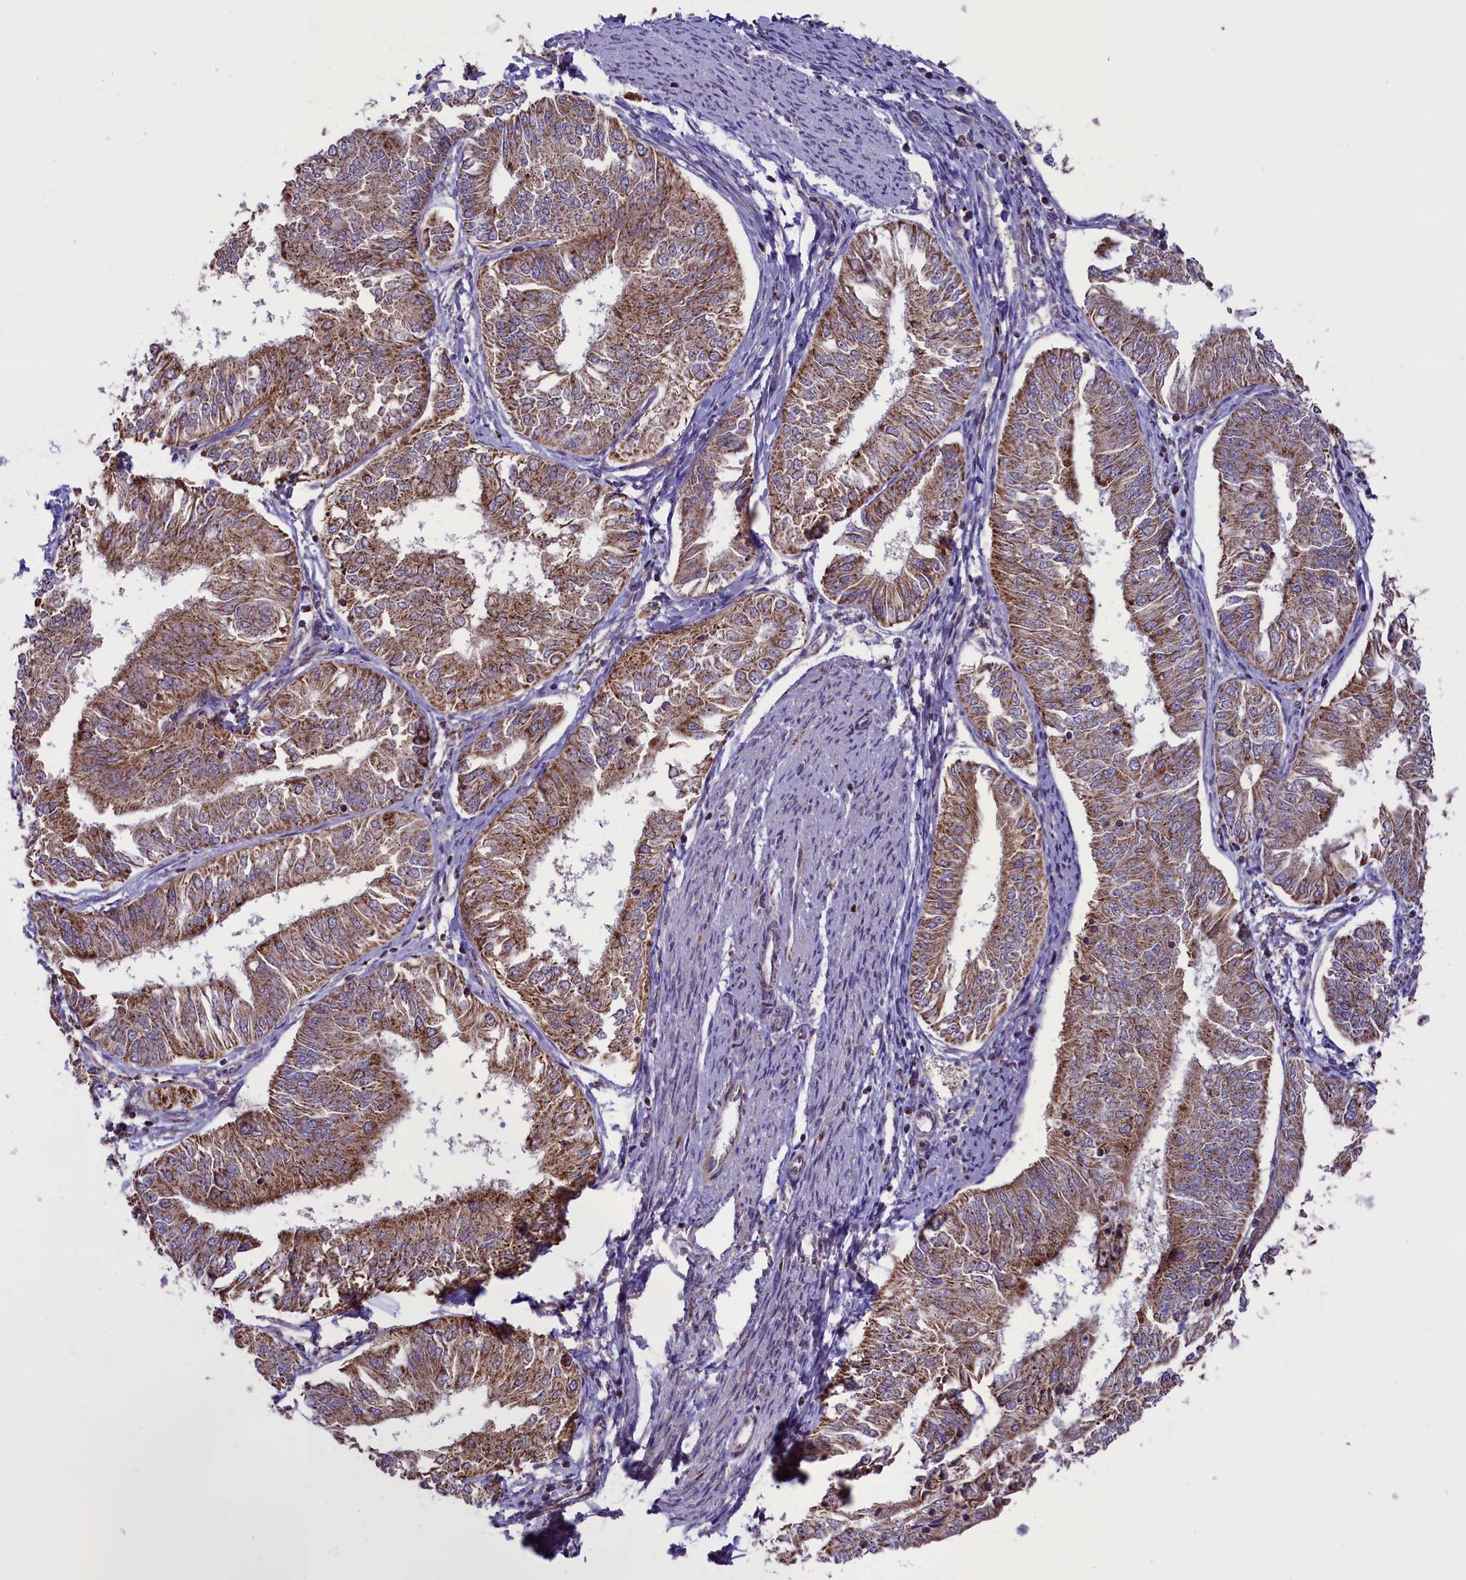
{"staining": {"intensity": "moderate", "quantity": ">75%", "location": "cytoplasmic/membranous"}, "tissue": "endometrial cancer", "cell_type": "Tumor cells", "image_type": "cancer", "snomed": [{"axis": "morphology", "description": "Adenocarcinoma, NOS"}, {"axis": "topography", "description": "Endometrium"}], "caption": "Human endometrial cancer stained with a protein marker exhibits moderate staining in tumor cells.", "gene": "GLRX5", "patient": {"sex": "female", "age": 58}}